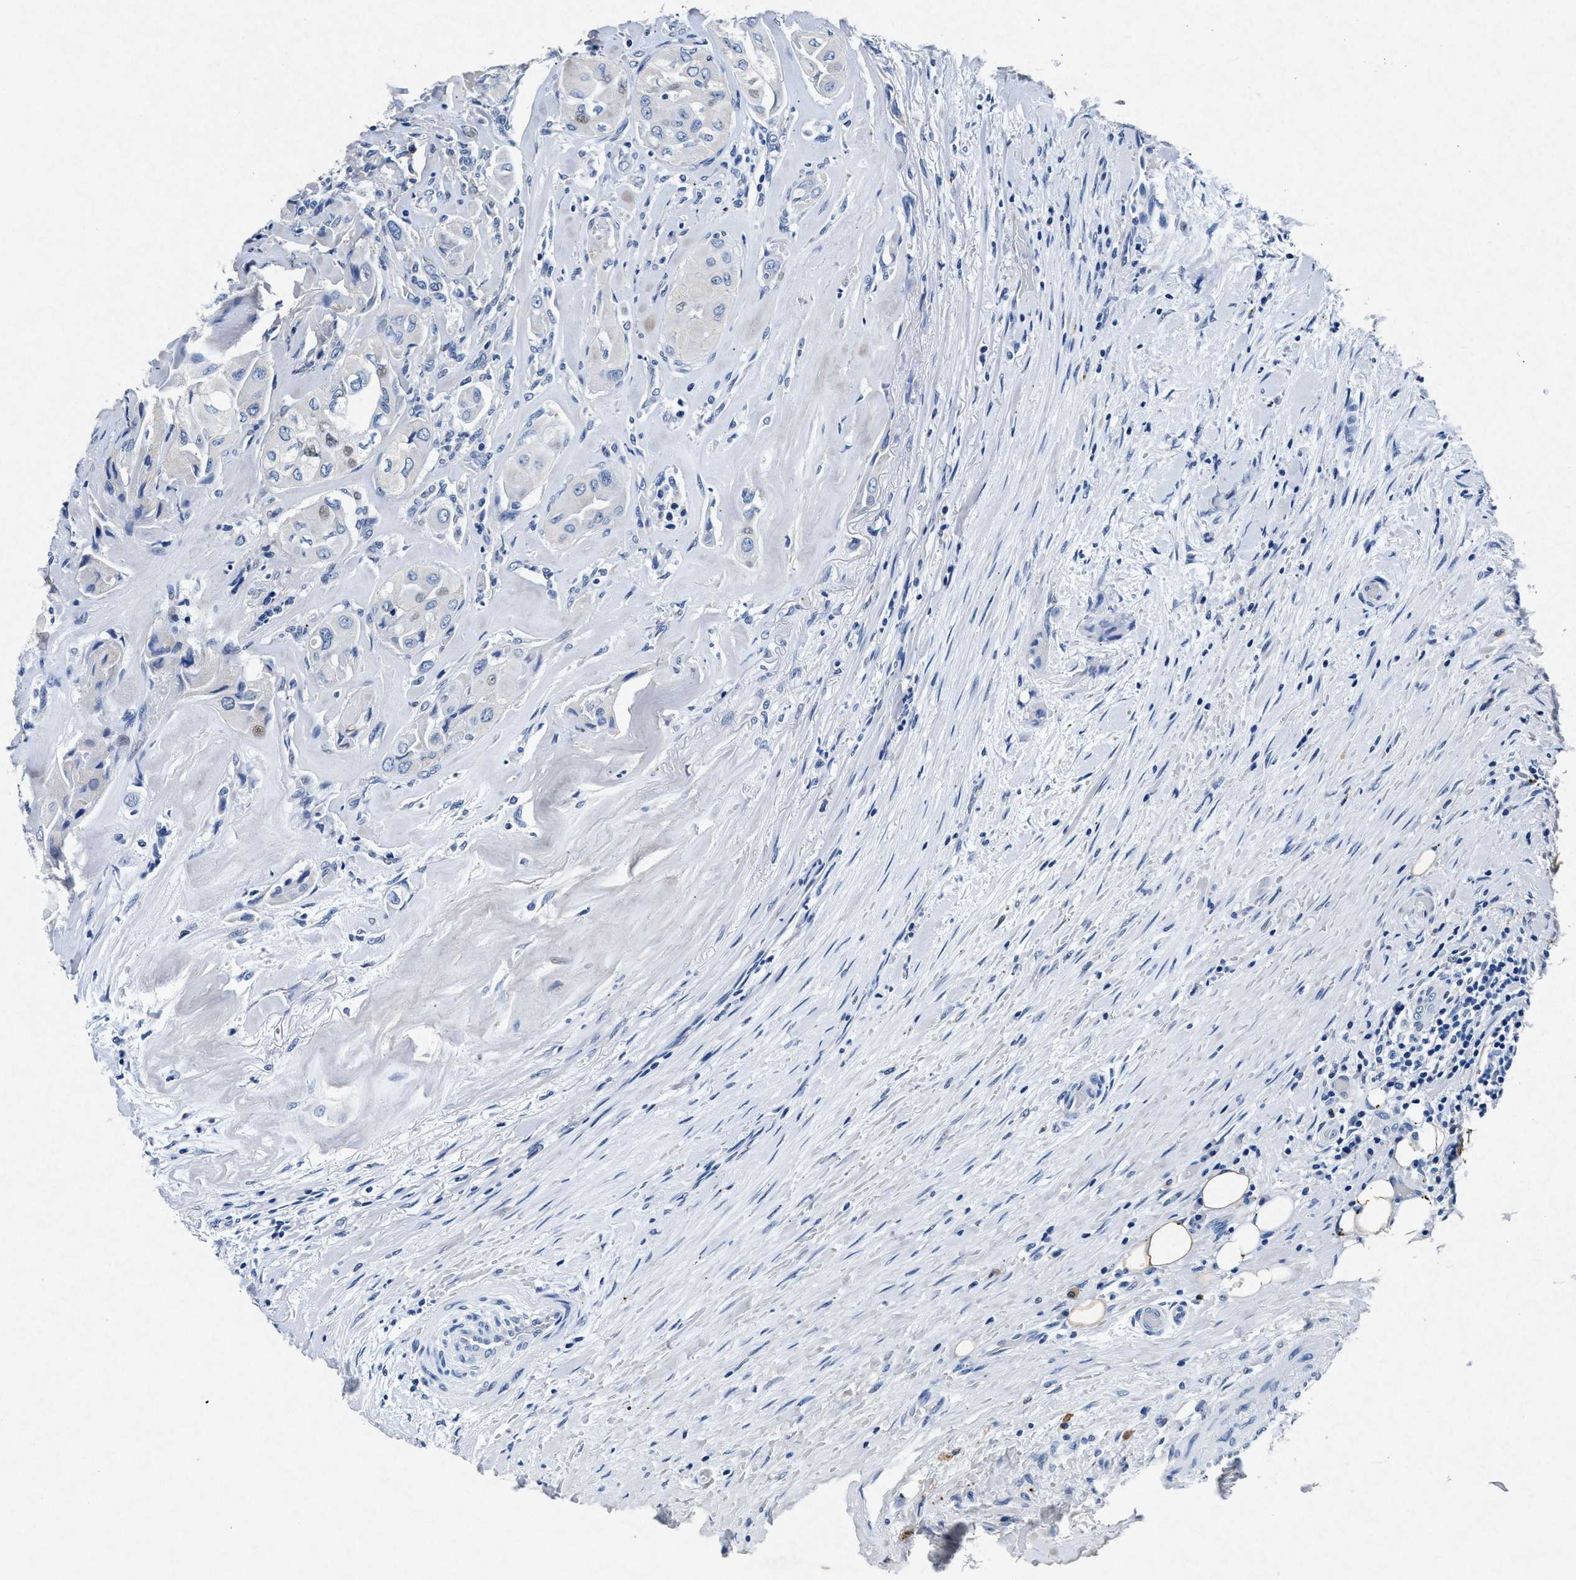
{"staining": {"intensity": "negative", "quantity": "none", "location": "none"}, "tissue": "thyroid cancer", "cell_type": "Tumor cells", "image_type": "cancer", "snomed": [{"axis": "morphology", "description": "Papillary adenocarcinoma, NOS"}, {"axis": "topography", "description": "Thyroid gland"}], "caption": "IHC histopathology image of human thyroid papillary adenocarcinoma stained for a protein (brown), which reveals no staining in tumor cells.", "gene": "MAP6", "patient": {"sex": "female", "age": 59}}